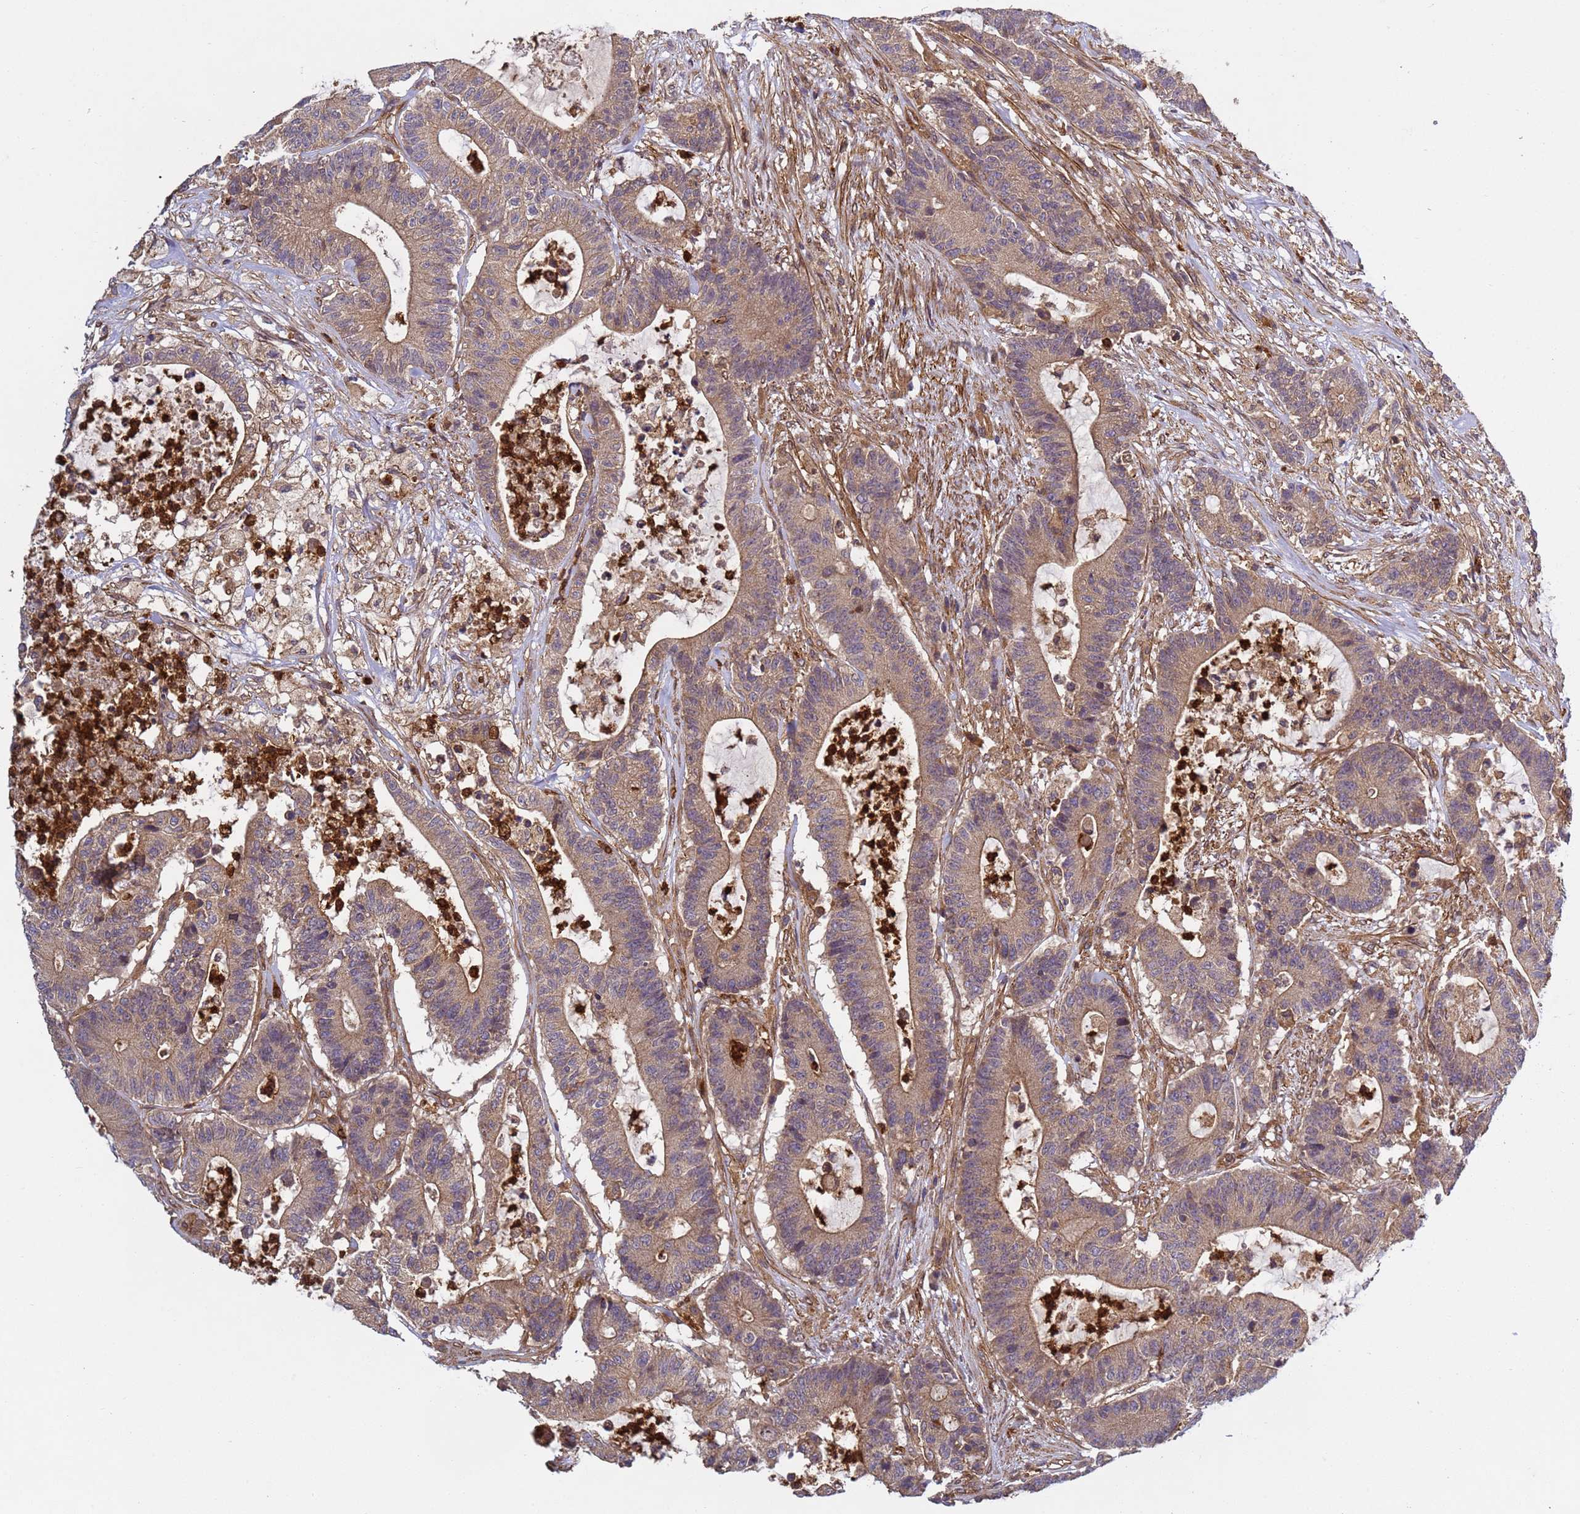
{"staining": {"intensity": "moderate", "quantity": ">75%", "location": "cytoplasmic/membranous"}, "tissue": "colorectal cancer", "cell_type": "Tumor cells", "image_type": "cancer", "snomed": [{"axis": "morphology", "description": "Adenocarcinoma, NOS"}, {"axis": "topography", "description": "Colon"}], "caption": "Colorectal adenocarcinoma tissue shows moderate cytoplasmic/membranous staining in about >75% of tumor cells", "gene": "C8orf34", "patient": {"sex": "female", "age": 84}}